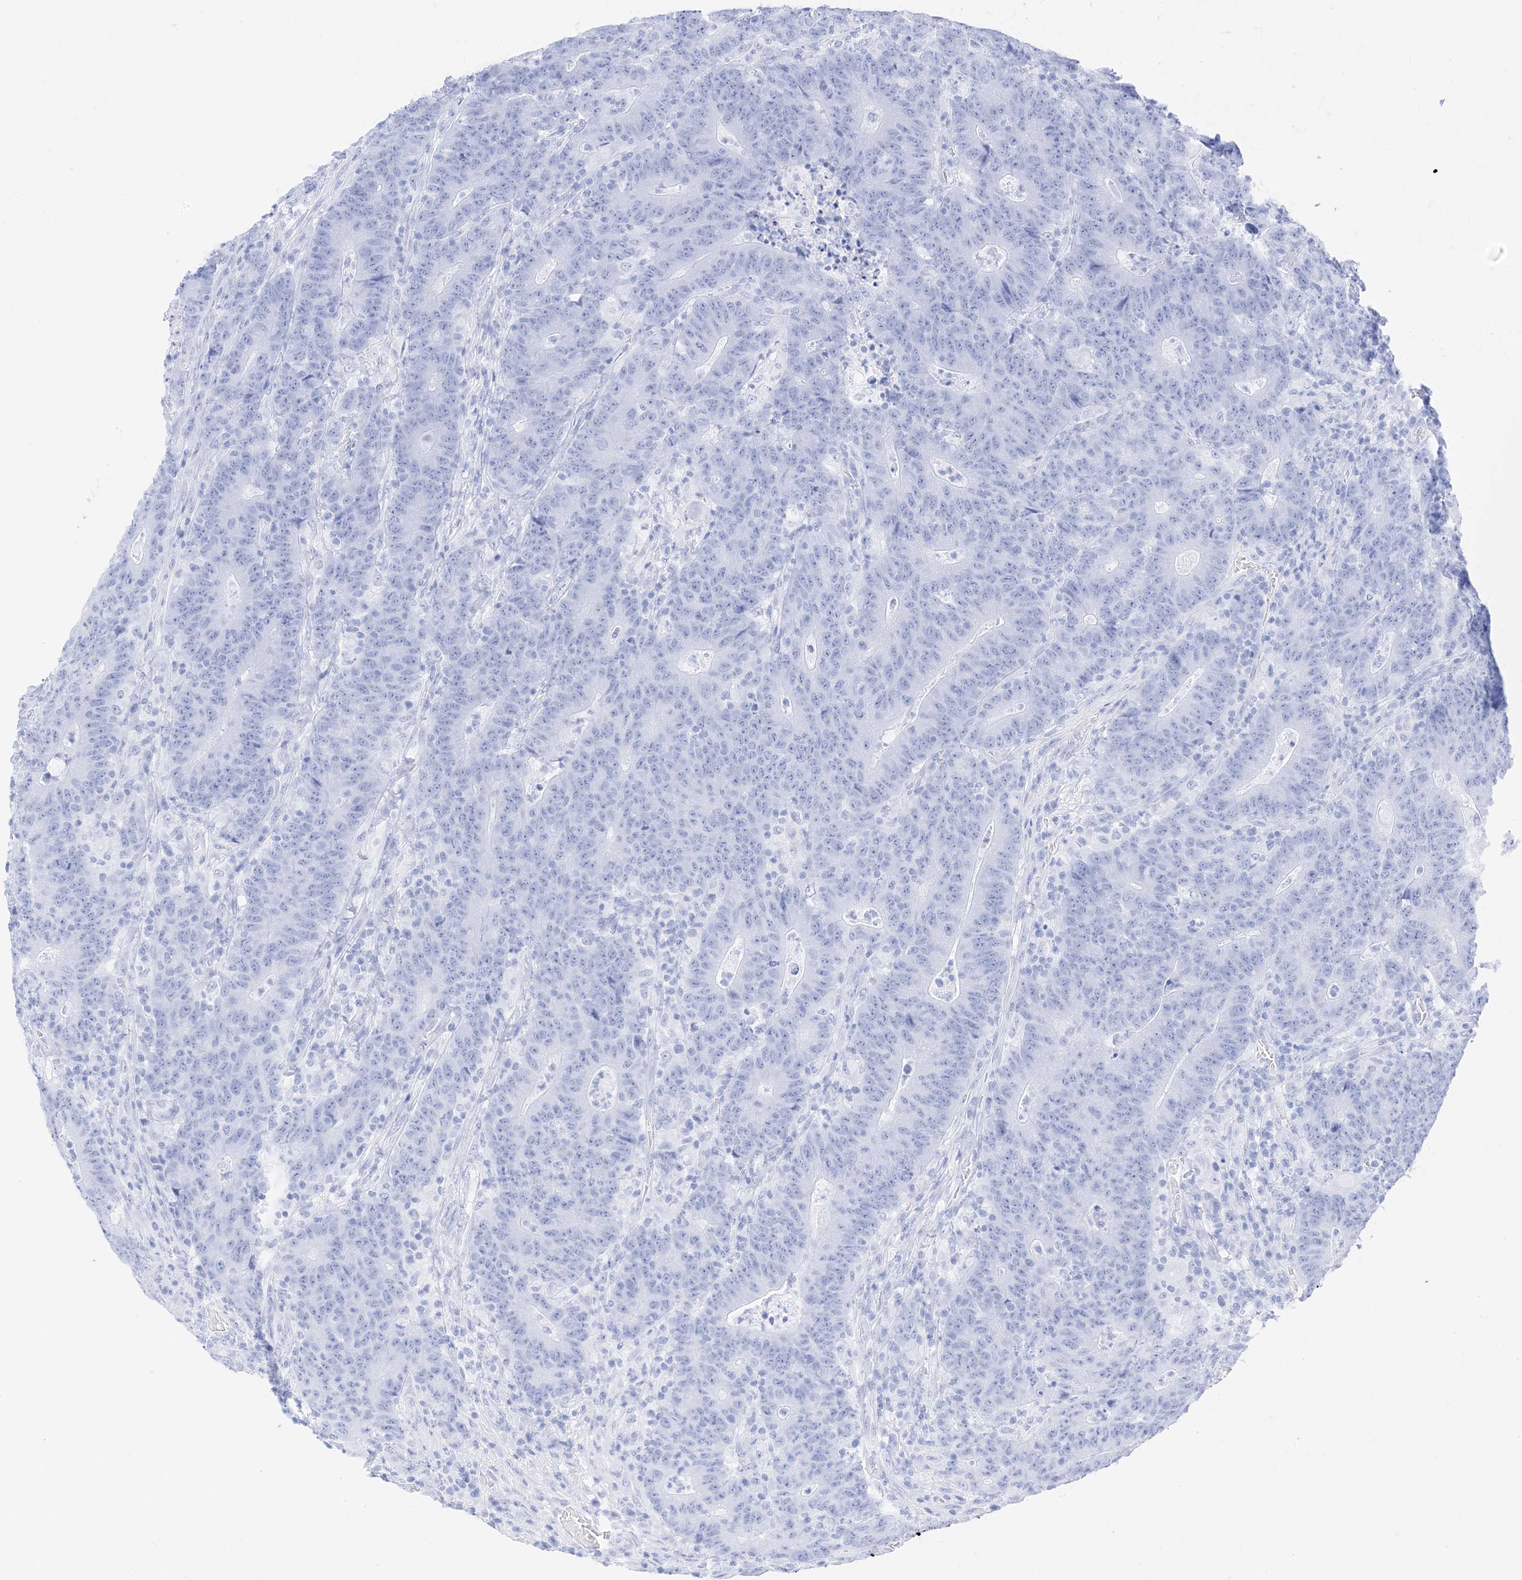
{"staining": {"intensity": "negative", "quantity": "none", "location": "none"}, "tissue": "colorectal cancer", "cell_type": "Tumor cells", "image_type": "cancer", "snomed": [{"axis": "morphology", "description": "Normal tissue, NOS"}, {"axis": "morphology", "description": "Adenocarcinoma, NOS"}, {"axis": "topography", "description": "Colon"}], "caption": "Tumor cells are negative for brown protein staining in adenocarcinoma (colorectal).", "gene": "MUC17", "patient": {"sex": "female", "age": 75}}